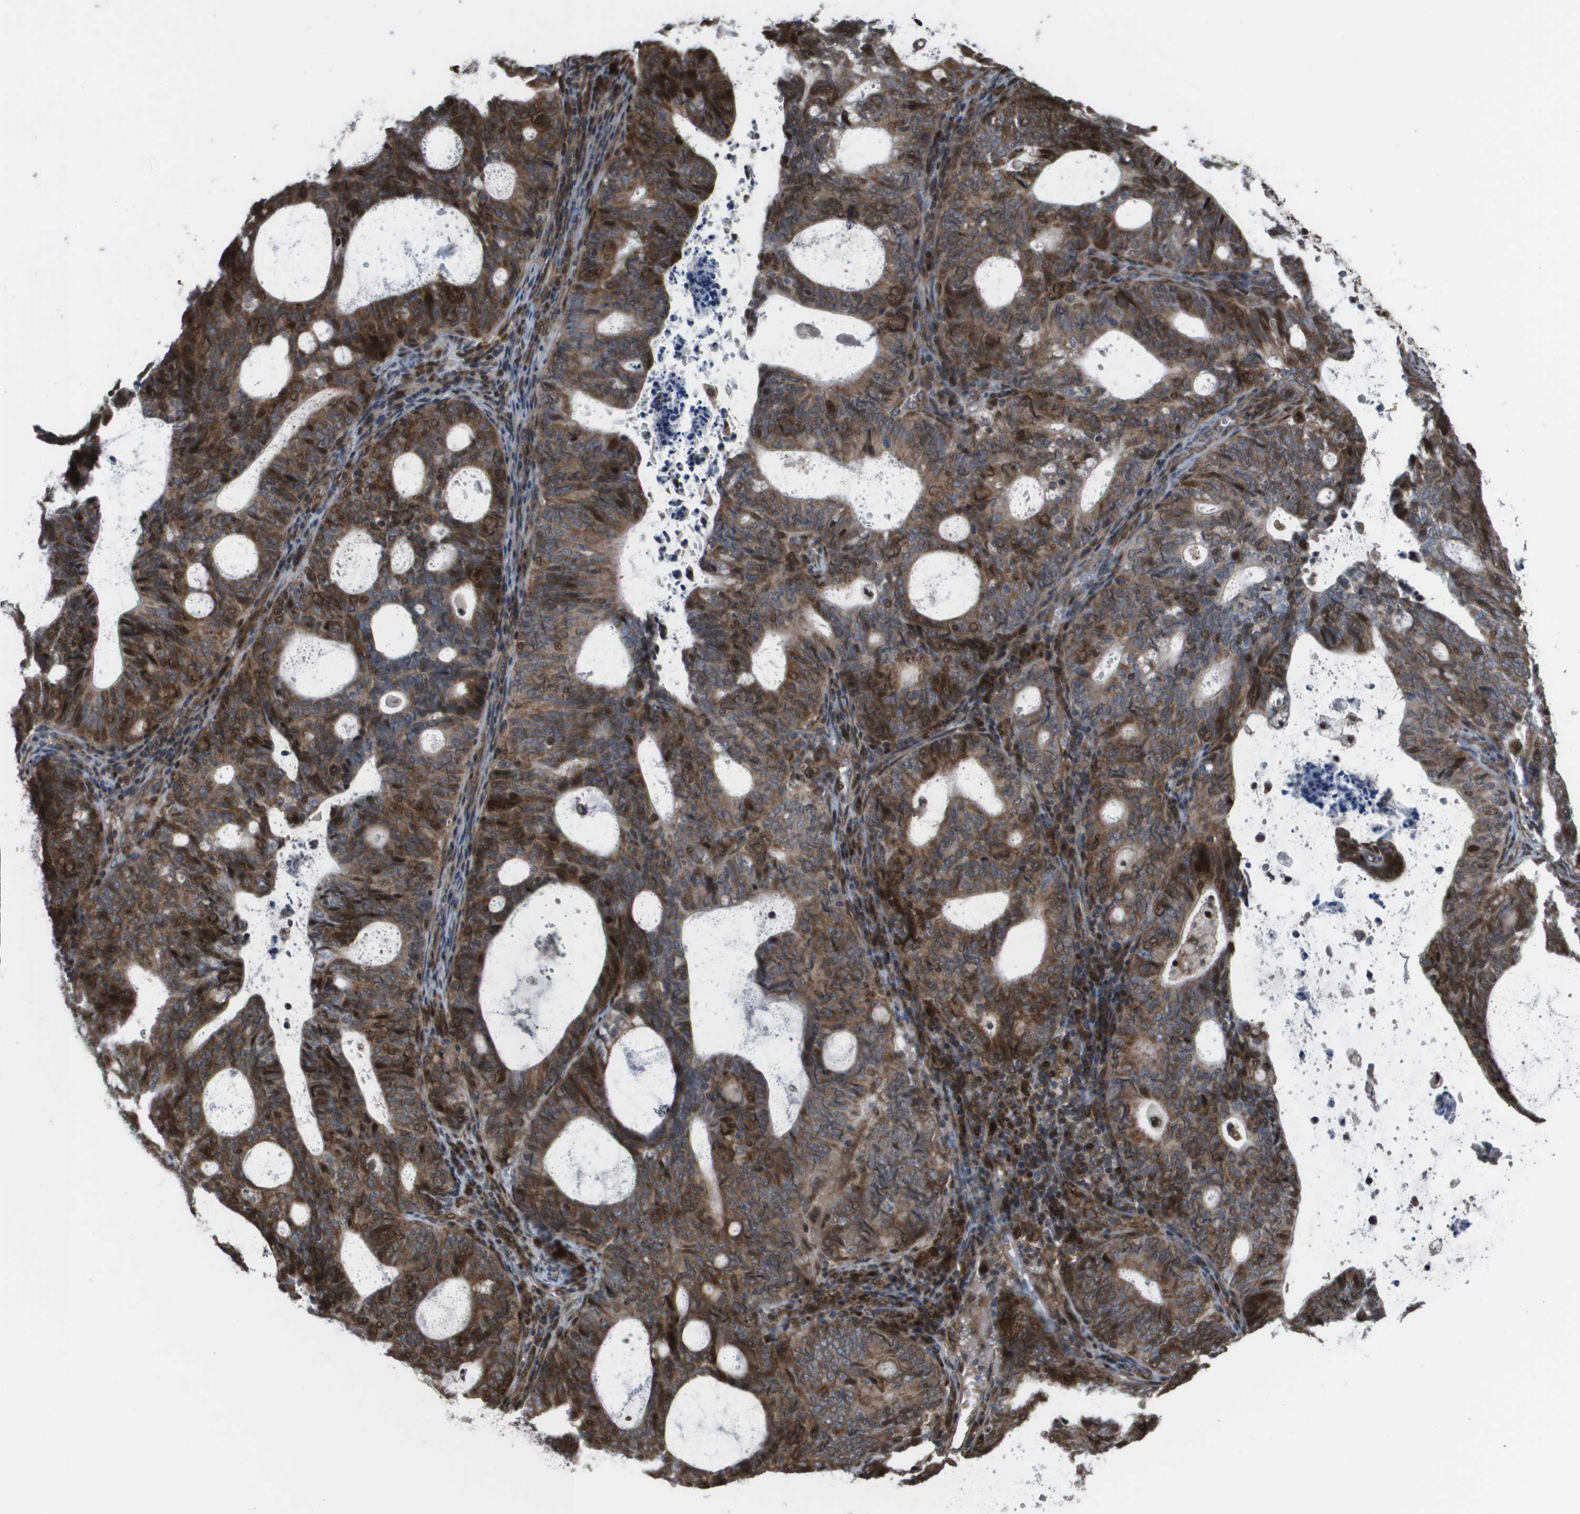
{"staining": {"intensity": "strong", "quantity": ">75%", "location": "cytoplasmic/membranous,nuclear"}, "tissue": "endometrial cancer", "cell_type": "Tumor cells", "image_type": "cancer", "snomed": [{"axis": "morphology", "description": "Adenocarcinoma, NOS"}, {"axis": "topography", "description": "Uterus"}], "caption": "Immunohistochemical staining of human endometrial adenocarcinoma reveals high levels of strong cytoplasmic/membranous and nuclear protein positivity in about >75% of tumor cells.", "gene": "AXIN2", "patient": {"sex": "female", "age": 83}}